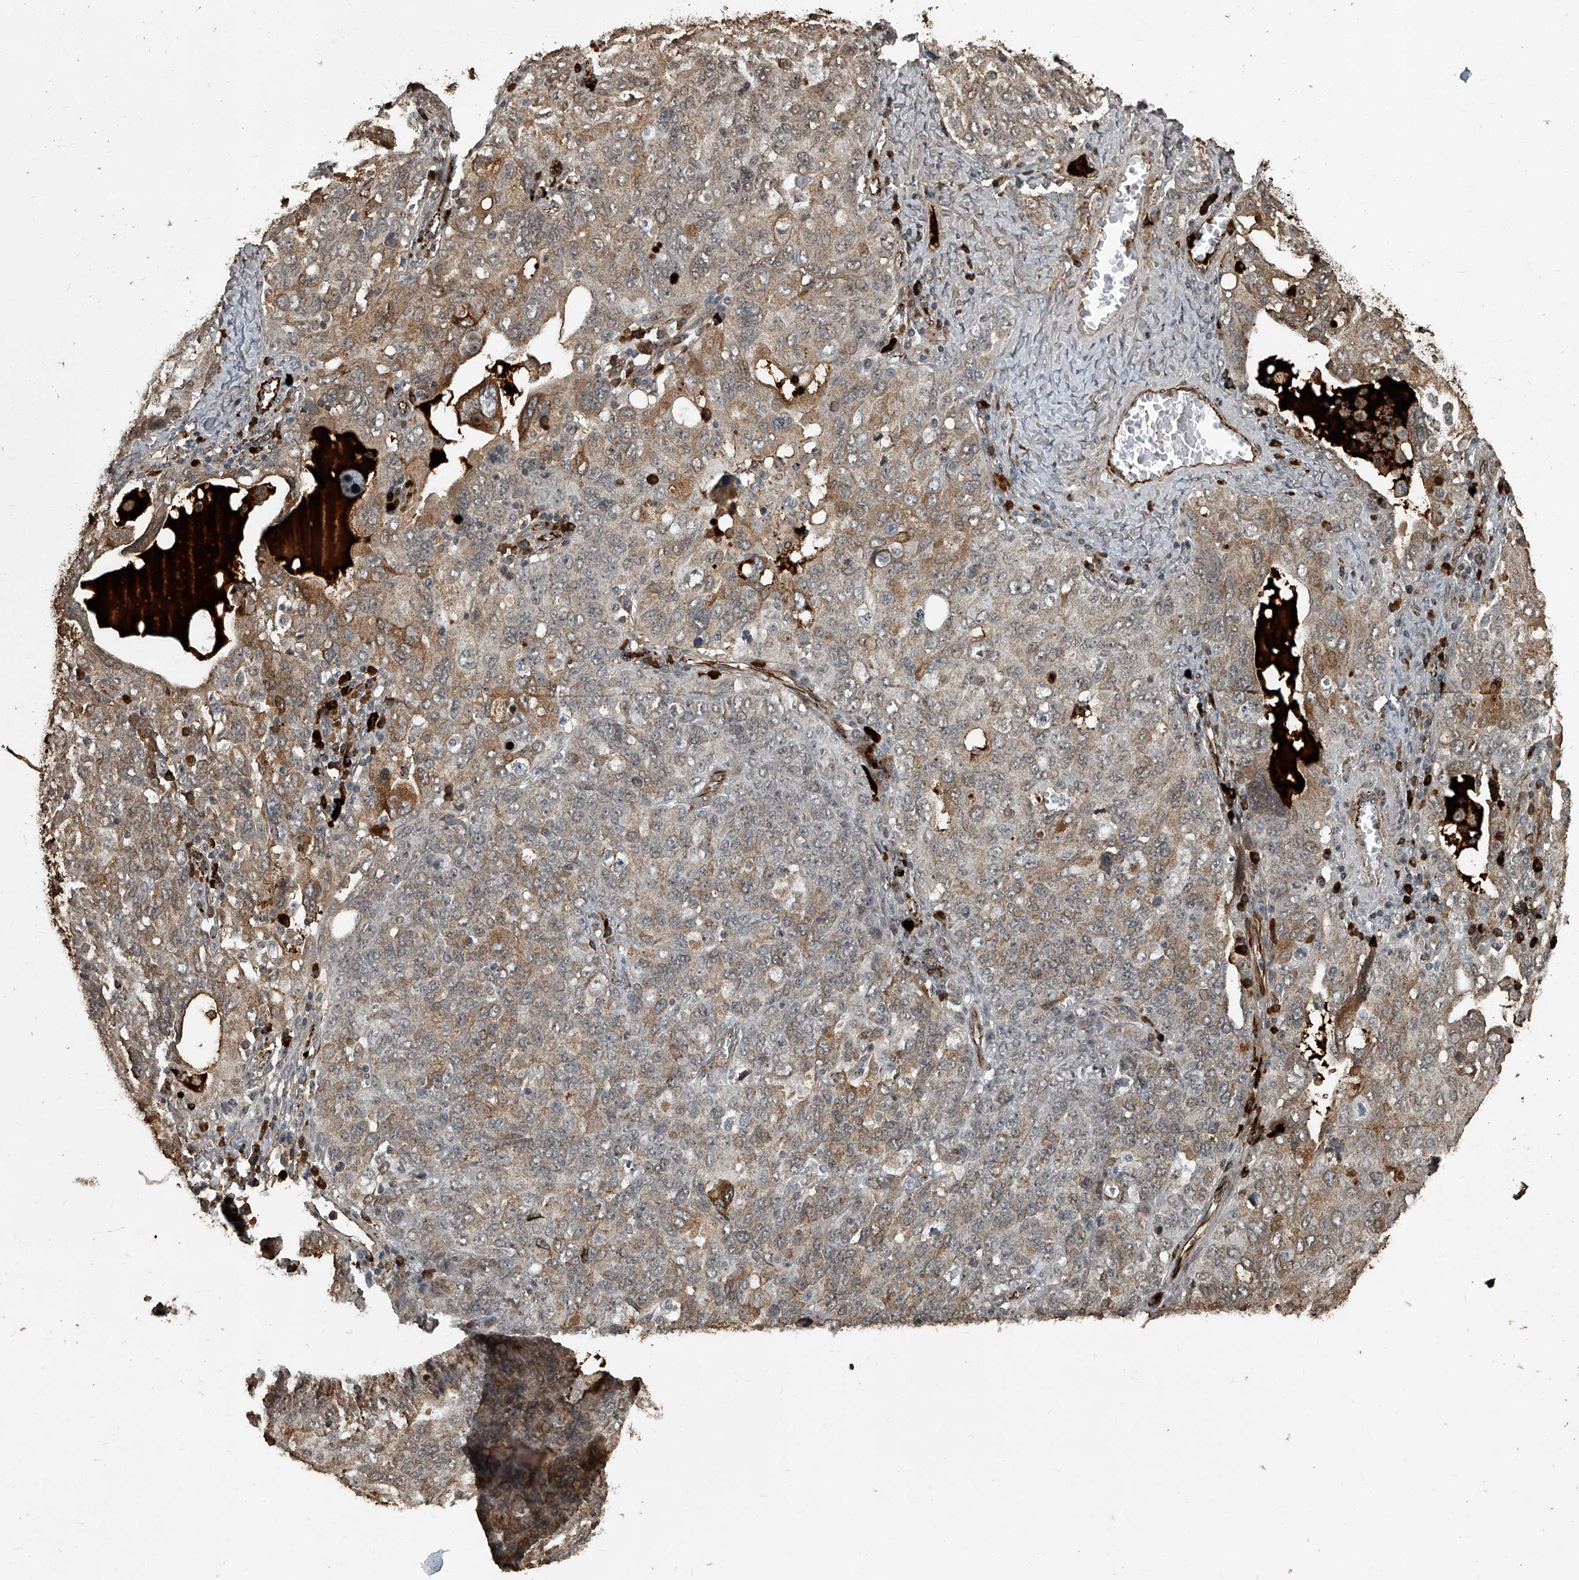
{"staining": {"intensity": "moderate", "quantity": "<25%", "location": "cytoplasmic/membranous"}, "tissue": "ovarian cancer", "cell_type": "Tumor cells", "image_type": "cancer", "snomed": [{"axis": "morphology", "description": "Carcinoma, endometroid"}, {"axis": "topography", "description": "Ovary"}], "caption": "The micrograph exhibits staining of endometroid carcinoma (ovarian), revealing moderate cytoplasmic/membranous protein staining (brown color) within tumor cells.", "gene": "GPR132", "patient": {"sex": "female", "age": 62}}